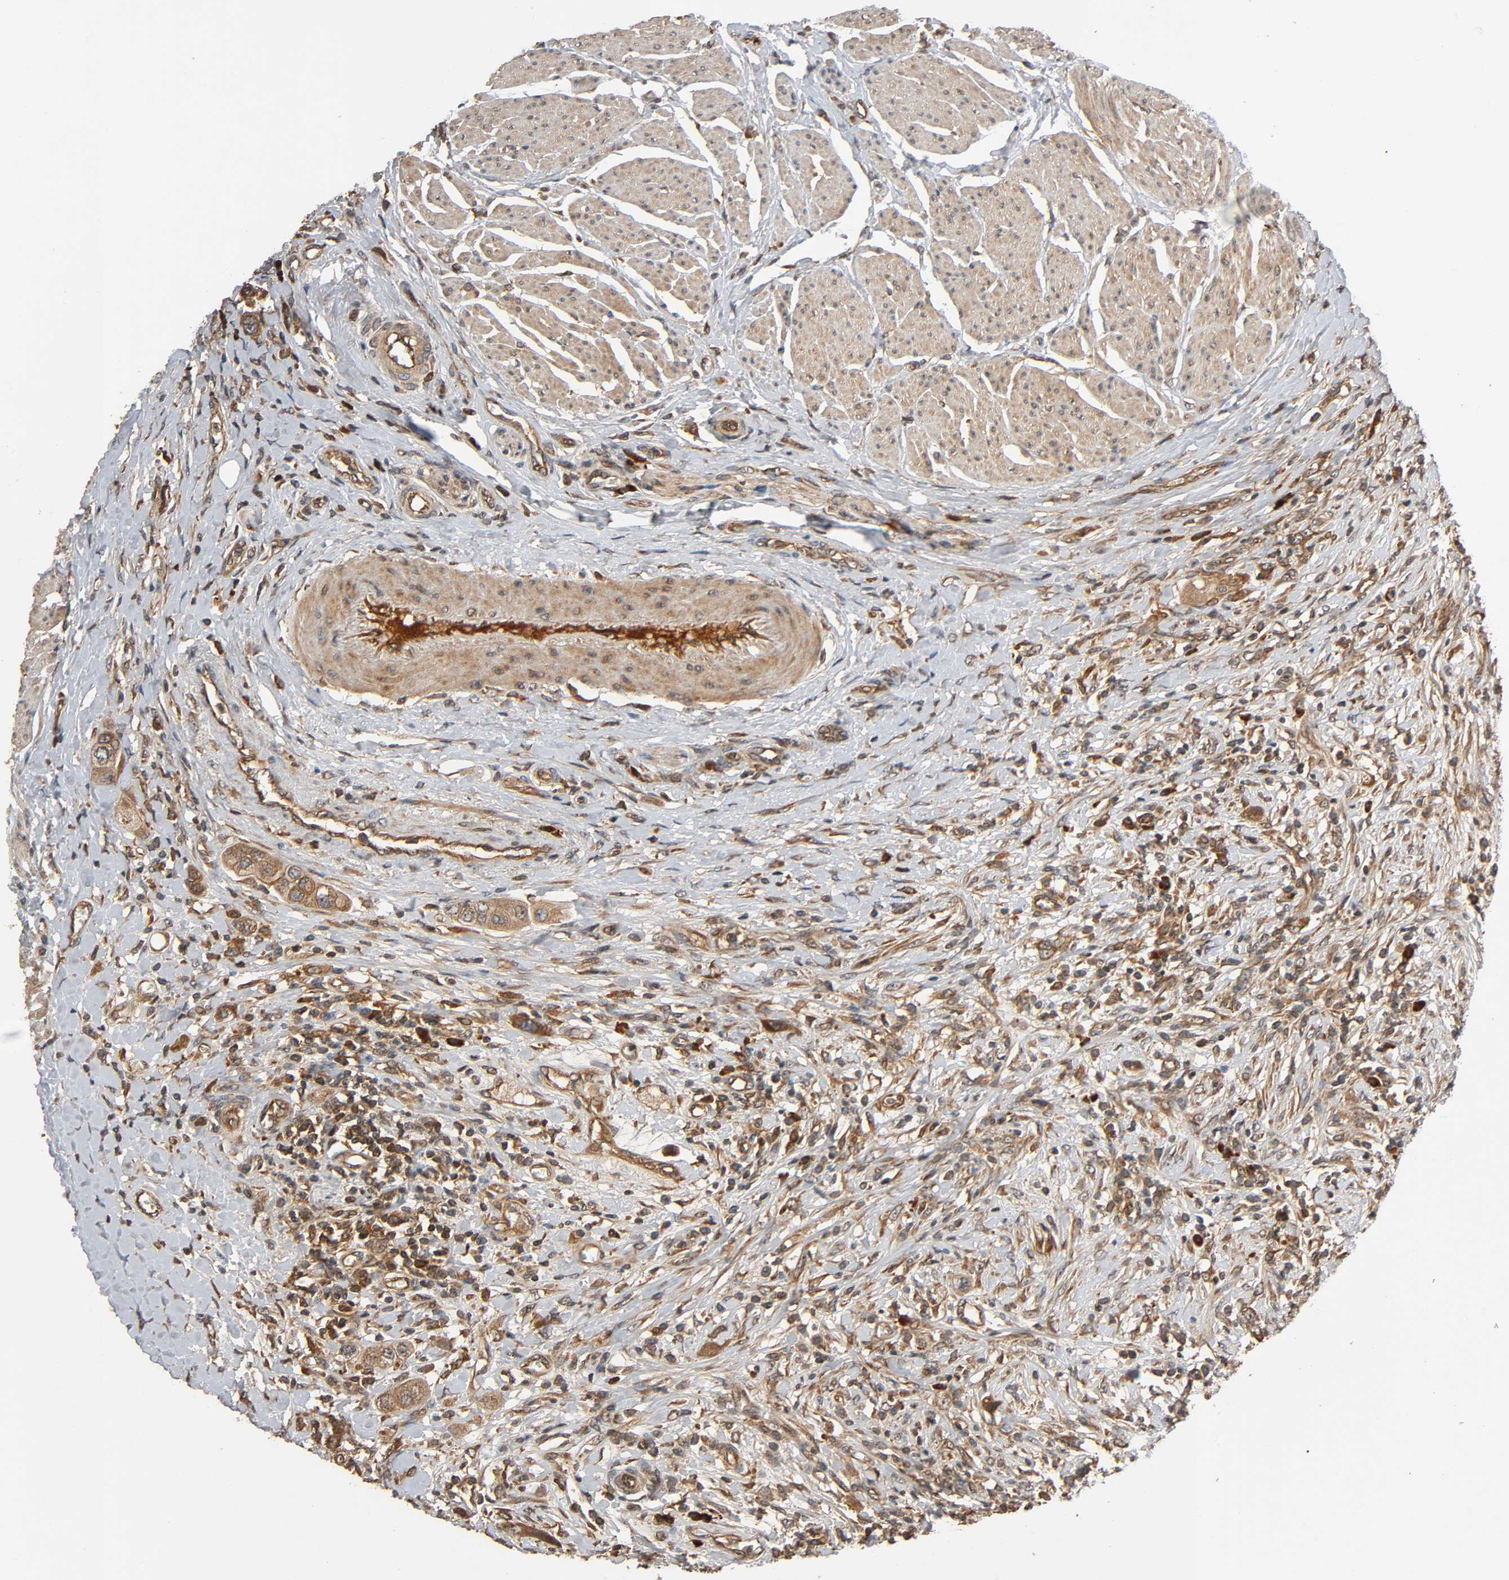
{"staining": {"intensity": "moderate", "quantity": ">75%", "location": "cytoplasmic/membranous"}, "tissue": "urothelial cancer", "cell_type": "Tumor cells", "image_type": "cancer", "snomed": [{"axis": "morphology", "description": "Urothelial carcinoma, High grade"}, {"axis": "topography", "description": "Urinary bladder"}], "caption": "A micrograph of human urothelial cancer stained for a protein displays moderate cytoplasmic/membranous brown staining in tumor cells. The staining was performed using DAB (3,3'-diaminobenzidine), with brown indicating positive protein expression. Nuclei are stained blue with hematoxylin.", "gene": "MAP3K8", "patient": {"sex": "male", "age": 50}}